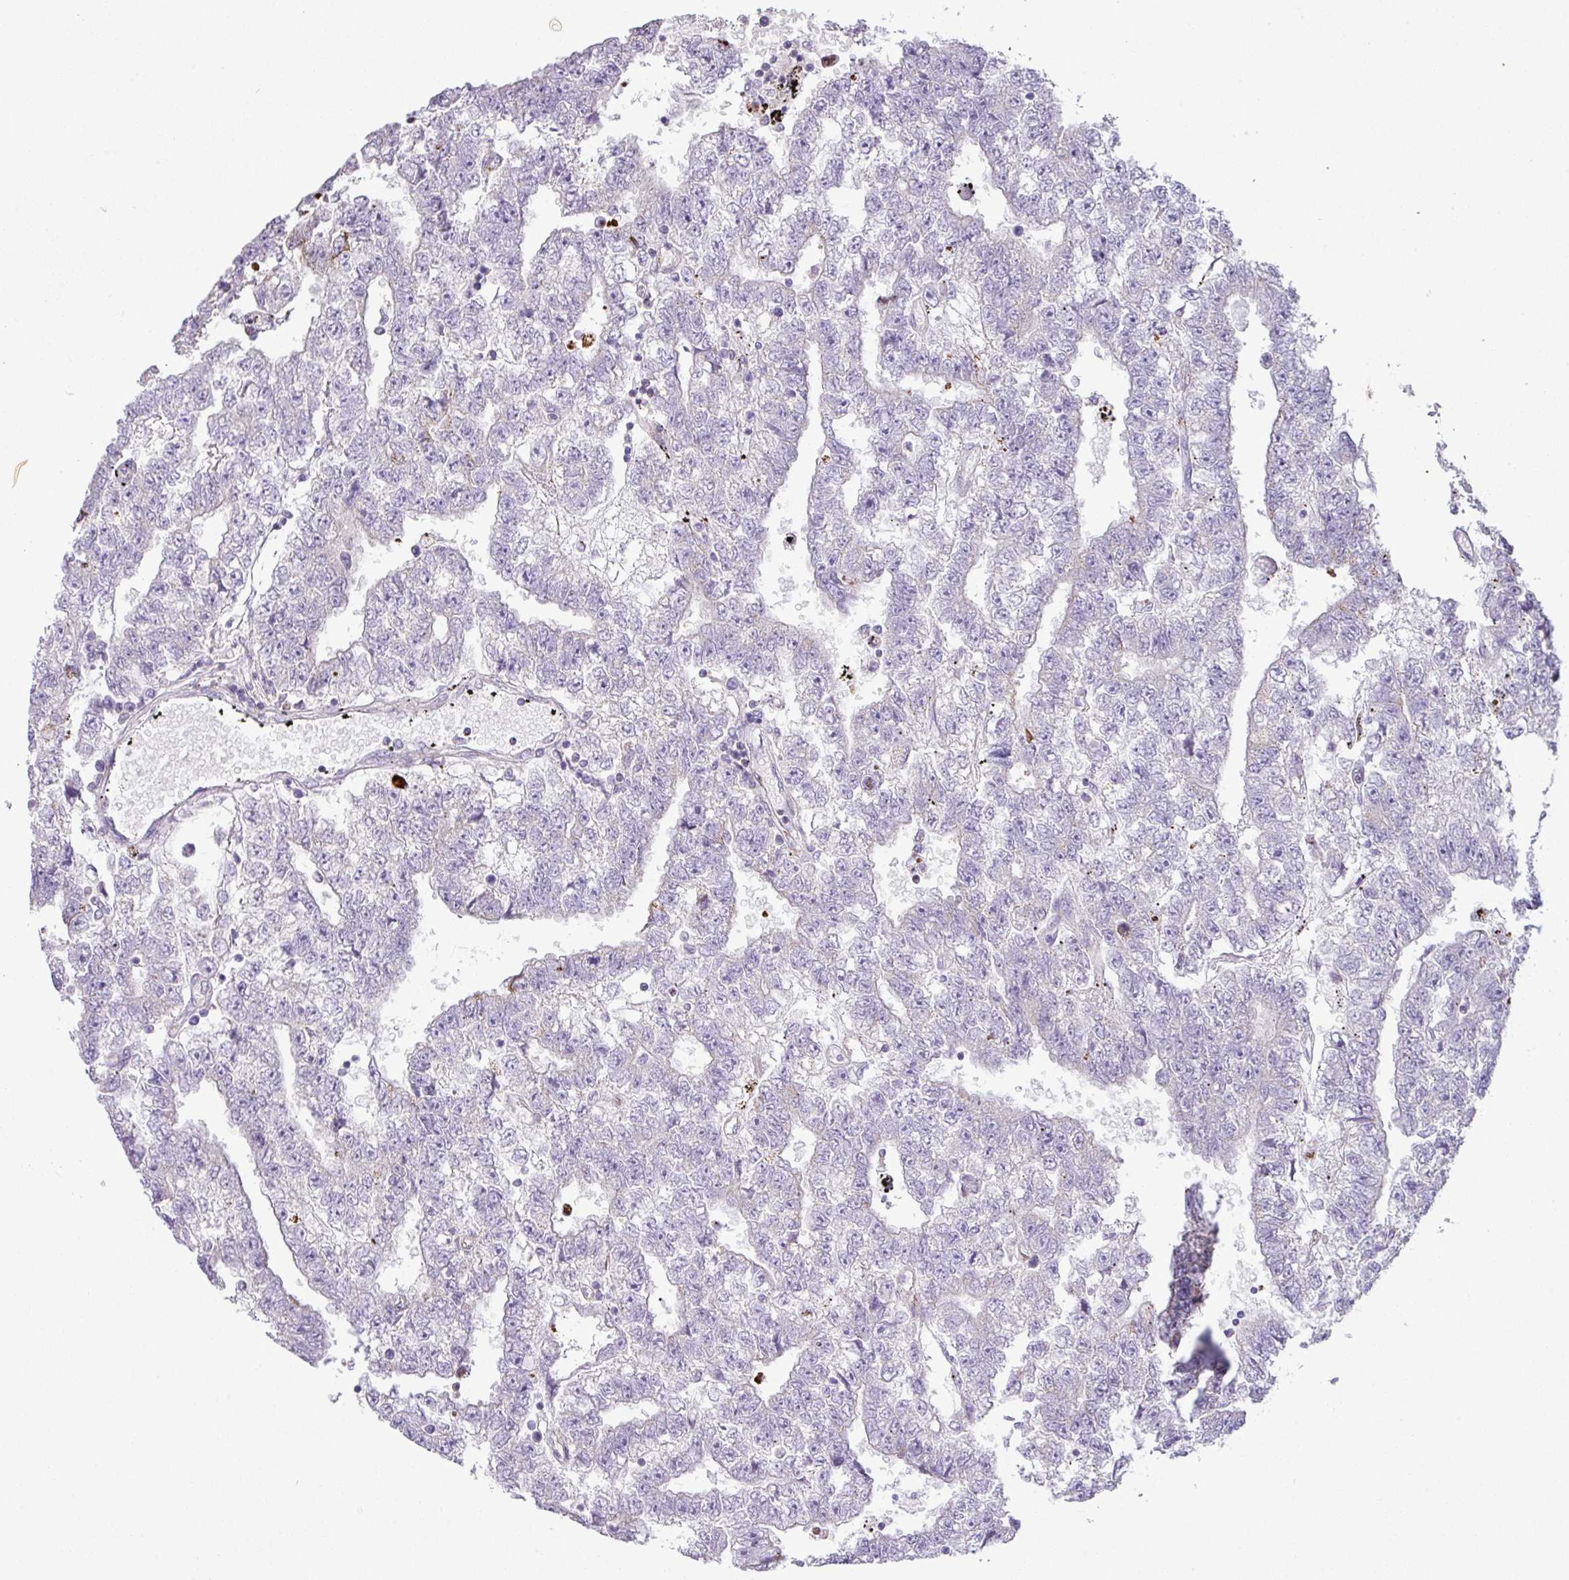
{"staining": {"intensity": "negative", "quantity": "none", "location": "none"}, "tissue": "testis cancer", "cell_type": "Tumor cells", "image_type": "cancer", "snomed": [{"axis": "morphology", "description": "Carcinoma, Embryonal, NOS"}, {"axis": "topography", "description": "Testis"}], "caption": "Testis cancer (embryonal carcinoma) stained for a protein using immunohistochemistry (IHC) displays no staining tumor cells.", "gene": "ZNF81", "patient": {"sex": "male", "age": 25}}